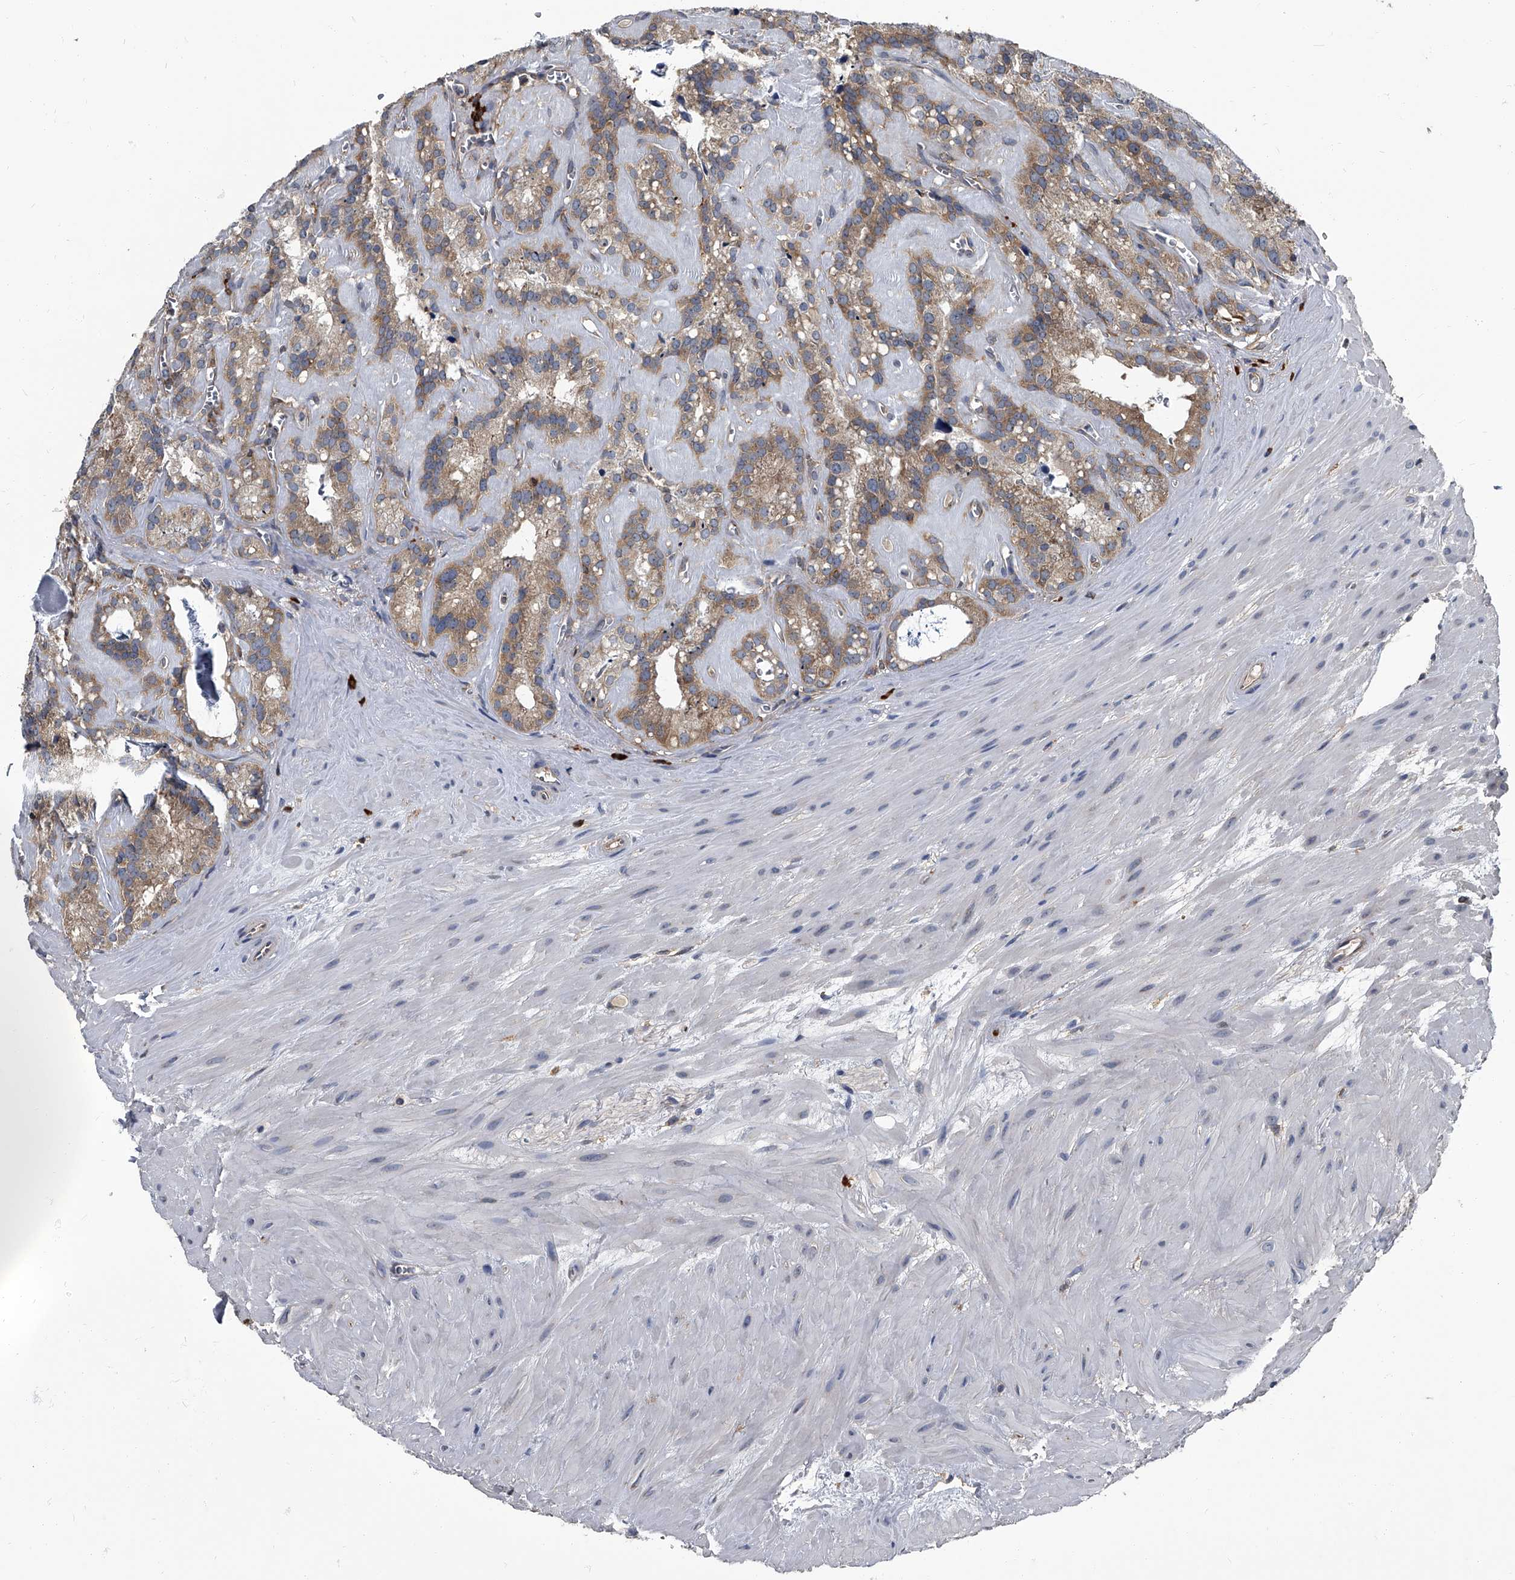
{"staining": {"intensity": "moderate", "quantity": "25%-75%", "location": "cytoplasmic/membranous"}, "tissue": "seminal vesicle", "cell_type": "Glandular cells", "image_type": "normal", "snomed": [{"axis": "morphology", "description": "Normal tissue, NOS"}, {"axis": "topography", "description": "Prostate"}, {"axis": "topography", "description": "Seminal veicle"}], "caption": "DAB (3,3'-diaminobenzidine) immunohistochemical staining of benign human seminal vesicle demonstrates moderate cytoplasmic/membranous protein expression in approximately 25%-75% of glandular cells. (DAB IHC, brown staining for protein, blue staining for nuclei).", "gene": "CDV3", "patient": {"sex": "male", "age": 59}}